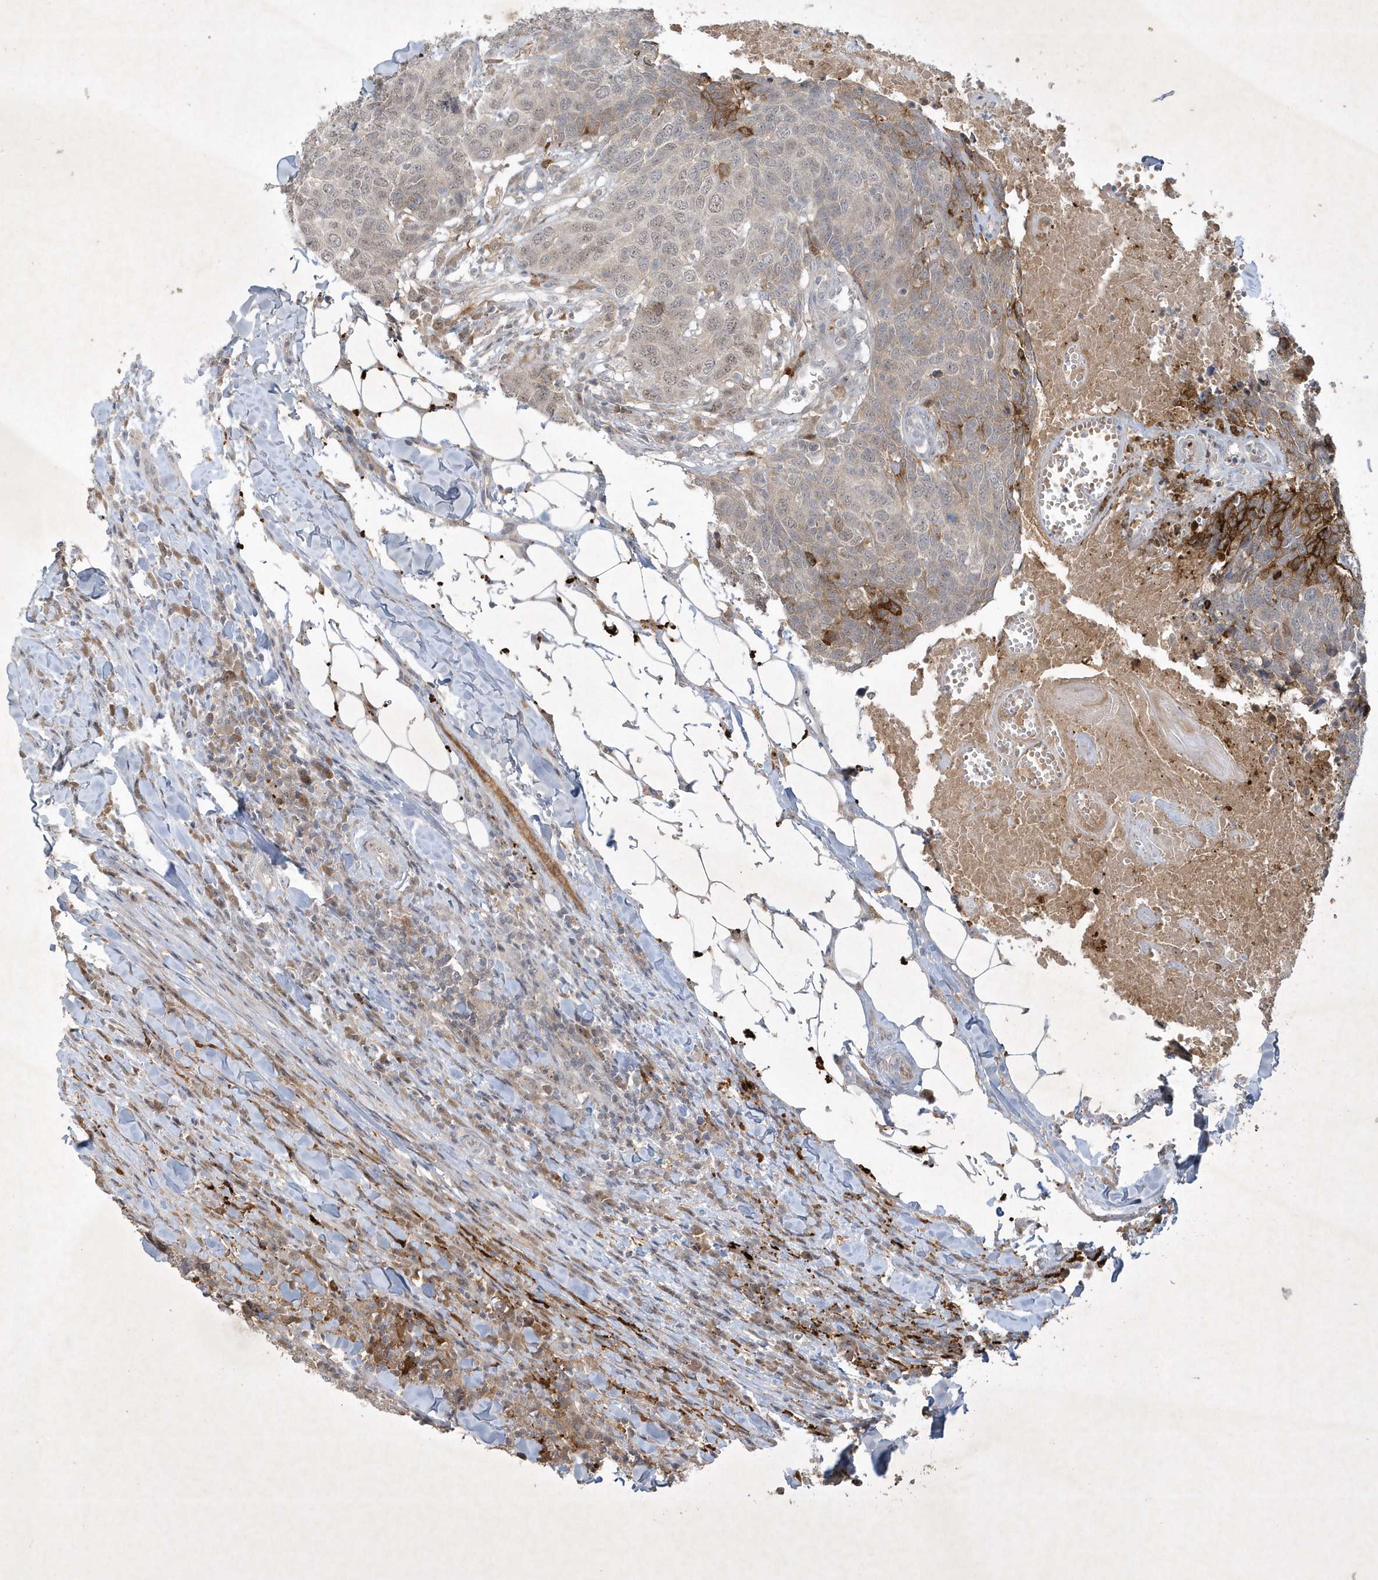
{"staining": {"intensity": "strong", "quantity": "<25%", "location": "cytoplasmic/membranous"}, "tissue": "head and neck cancer", "cell_type": "Tumor cells", "image_type": "cancer", "snomed": [{"axis": "morphology", "description": "Squamous cell carcinoma, NOS"}, {"axis": "topography", "description": "Head-Neck"}], "caption": "Human head and neck cancer stained with a brown dye reveals strong cytoplasmic/membranous positive staining in approximately <25% of tumor cells.", "gene": "THG1L", "patient": {"sex": "male", "age": 66}}